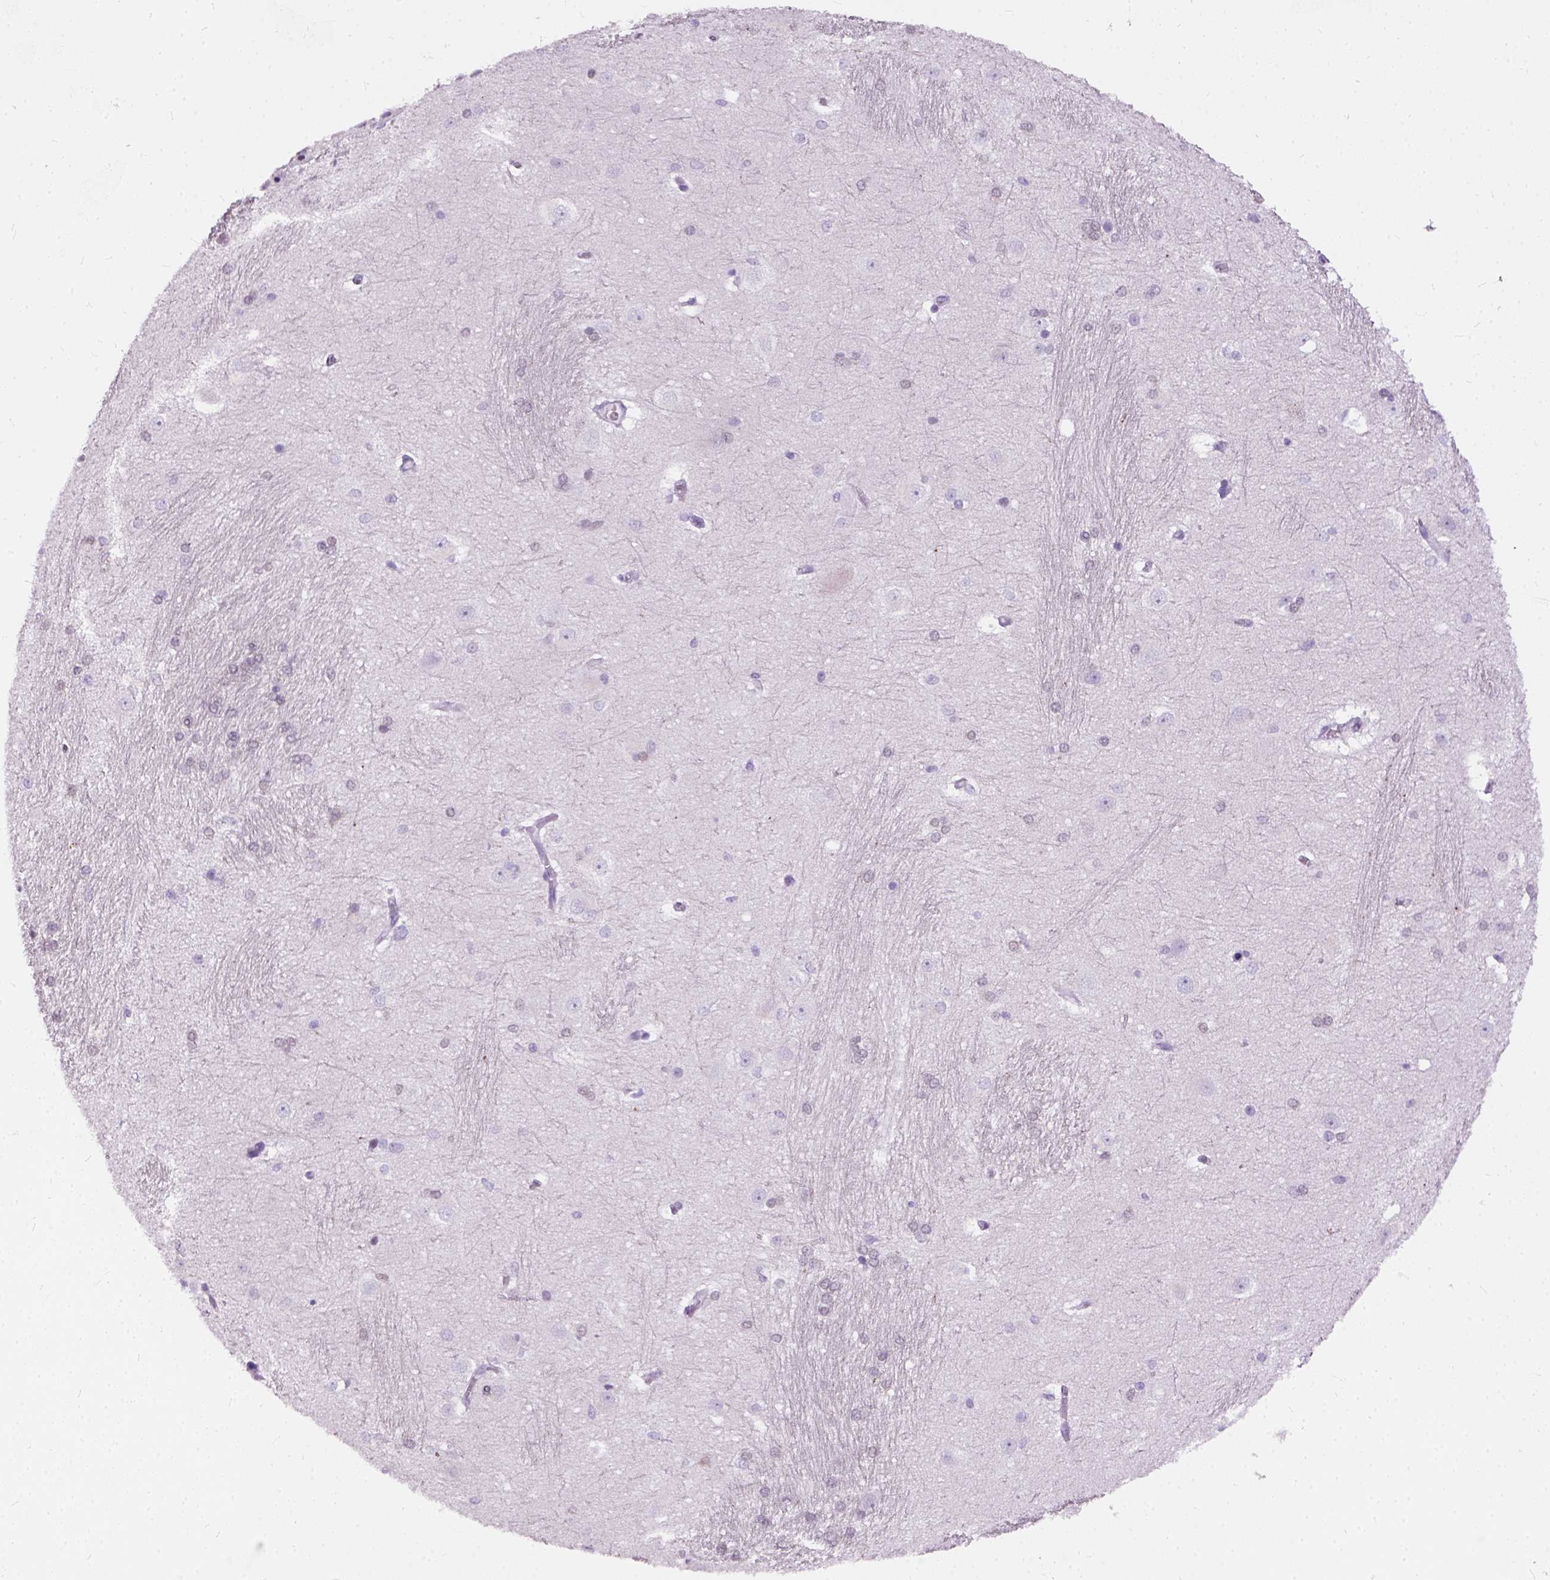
{"staining": {"intensity": "negative", "quantity": "none", "location": "none"}, "tissue": "hippocampus", "cell_type": "Glial cells", "image_type": "normal", "snomed": [{"axis": "morphology", "description": "Normal tissue, NOS"}, {"axis": "topography", "description": "Cerebral cortex"}, {"axis": "topography", "description": "Hippocampus"}], "caption": "Immunohistochemistry micrograph of normal human hippocampus stained for a protein (brown), which shows no positivity in glial cells.", "gene": "AXDND1", "patient": {"sex": "female", "age": 19}}